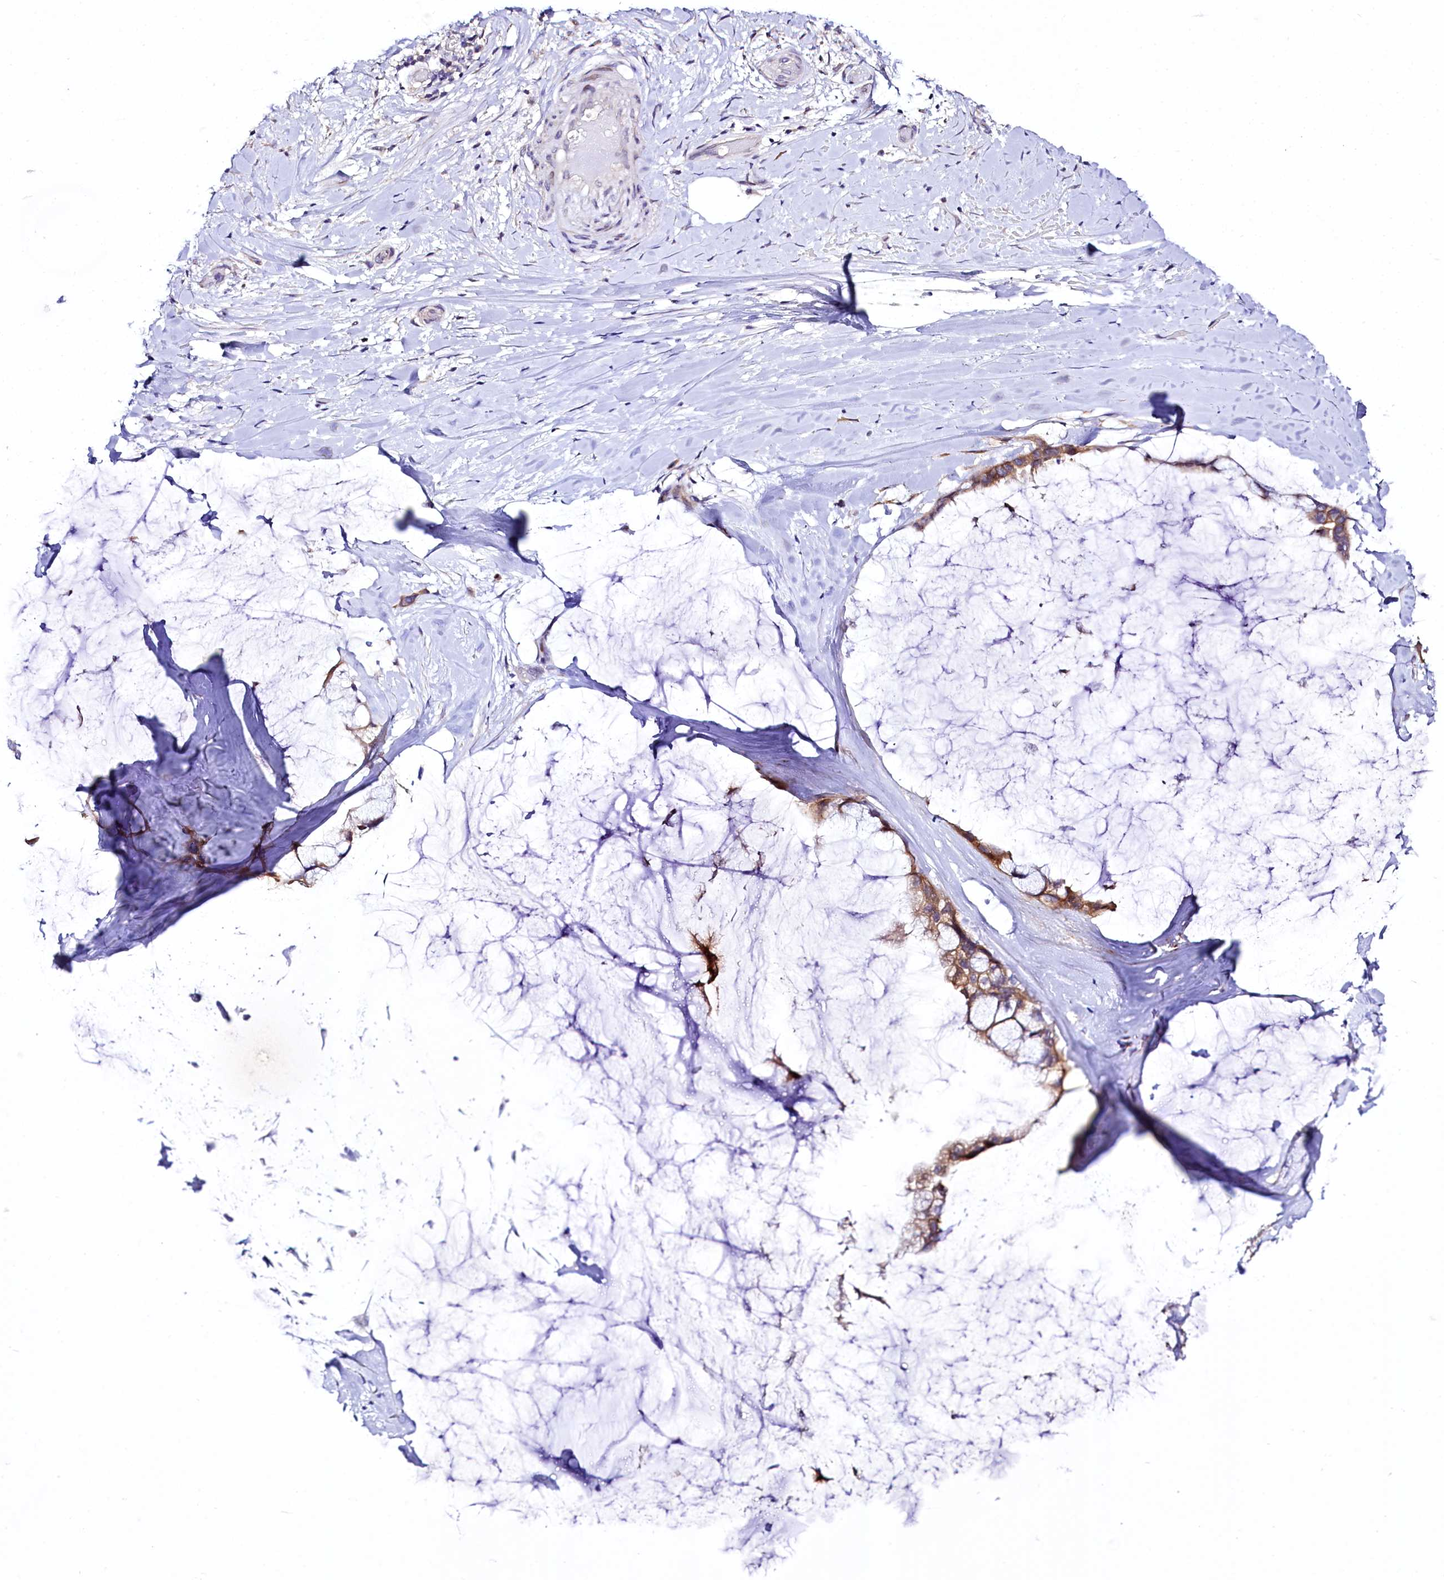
{"staining": {"intensity": "moderate", "quantity": "<25%", "location": "cytoplasmic/membranous"}, "tissue": "ovarian cancer", "cell_type": "Tumor cells", "image_type": "cancer", "snomed": [{"axis": "morphology", "description": "Cystadenocarcinoma, mucinous, NOS"}, {"axis": "topography", "description": "Ovary"}], "caption": "A photomicrograph of human mucinous cystadenocarcinoma (ovarian) stained for a protein exhibits moderate cytoplasmic/membranous brown staining in tumor cells. (DAB IHC, brown staining for protein, blue staining for nuclei).", "gene": "ZC3H12C", "patient": {"sex": "female", "age": 39}}